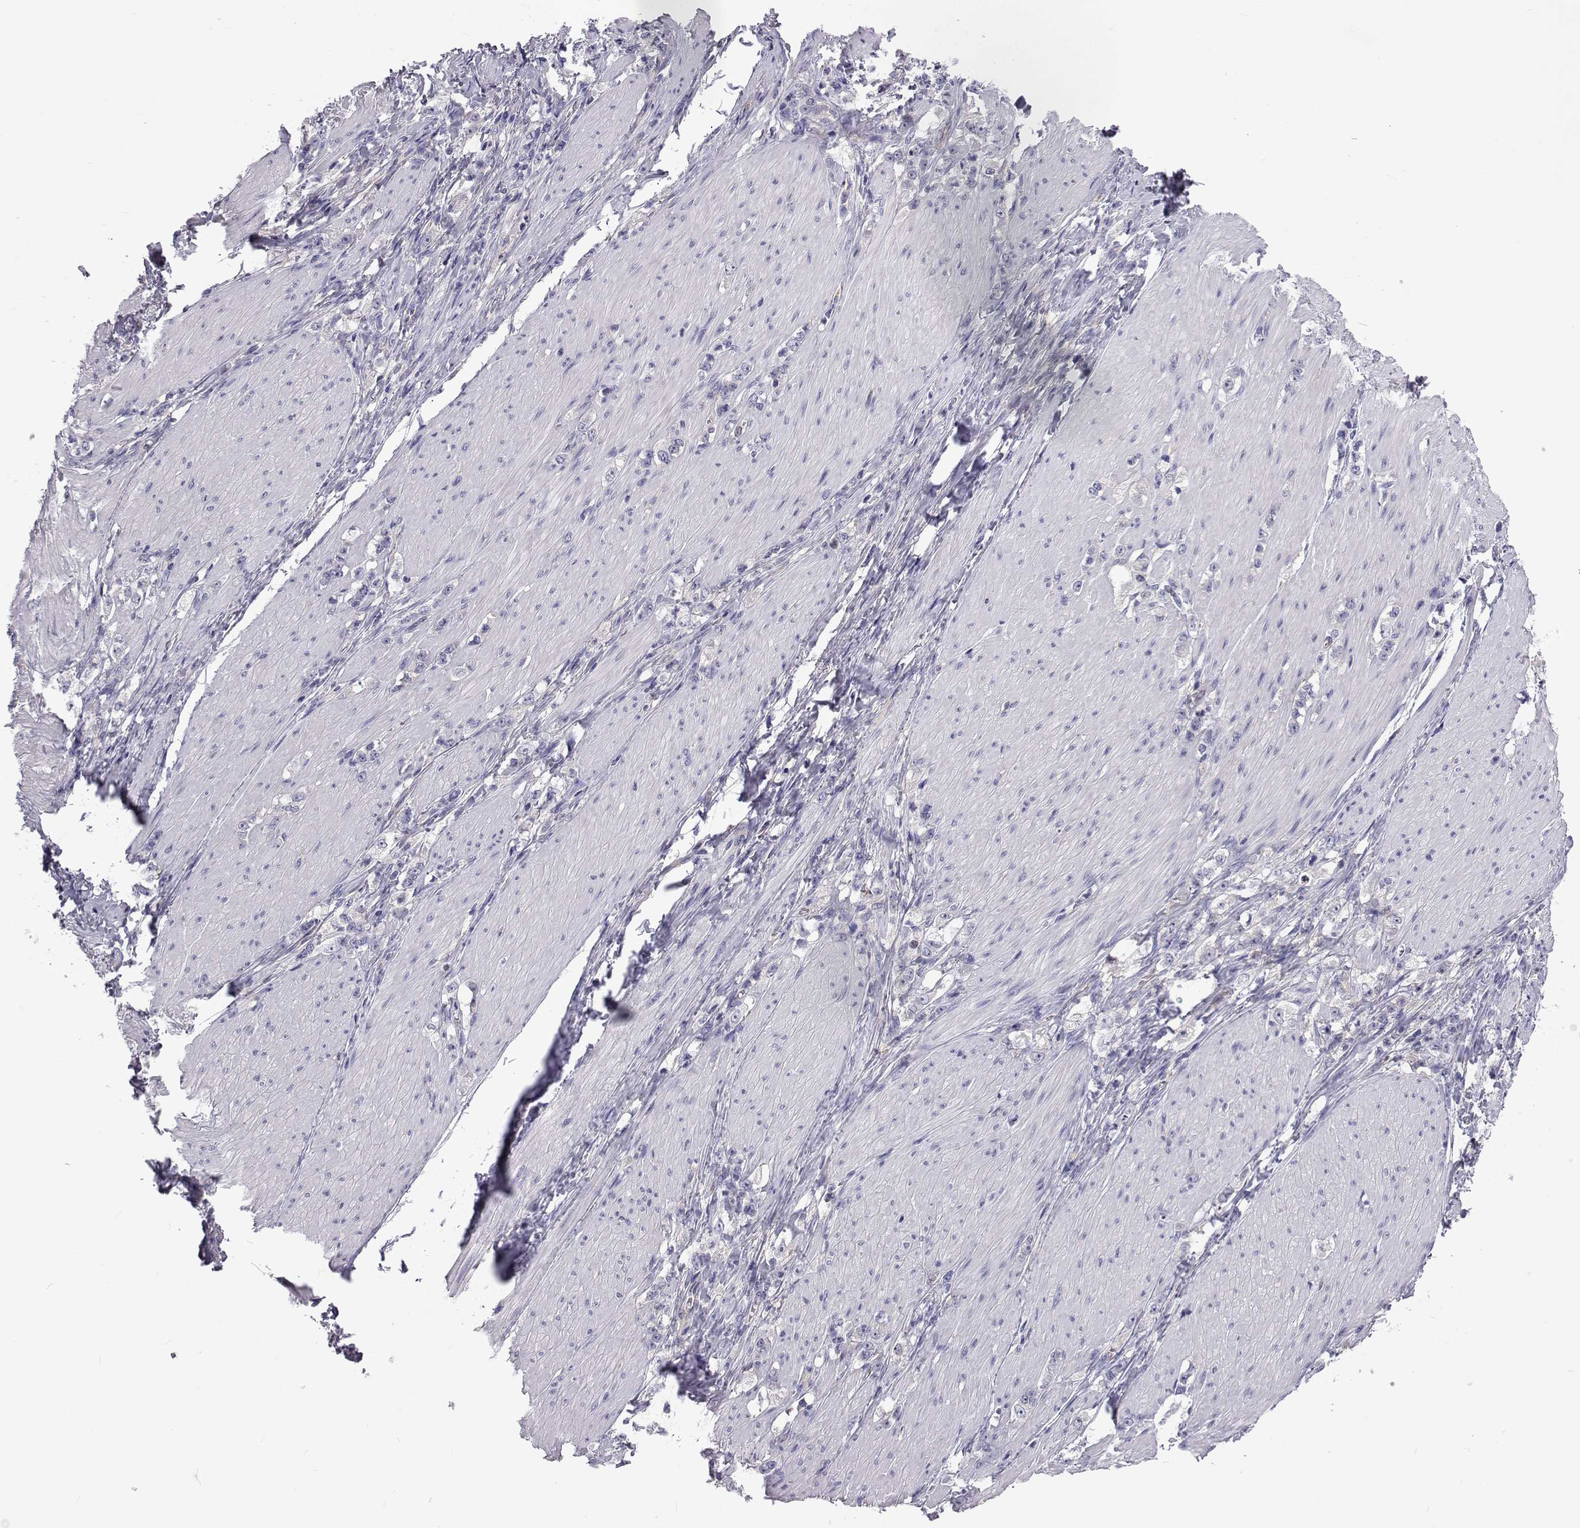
{"staining": {"intensity": "negative", "quantity": "none", "location": "none"}, "tissue": "stomach cancer", "cell_type": "Tumor cells", "image_type": "cancer", "snomed": [{"axis": "morphology", "description": "Adenocarcinoma, NOS"}, {"axis": "topography", "description": "Stomach, lower"}], "caption": "This is a photomicrograph of IHC staining of adenocarcinoma (stomach), which shows no expression in tumor cells.", "gene": "TCF15", "patient": {"sex": "male", "age": 88}}